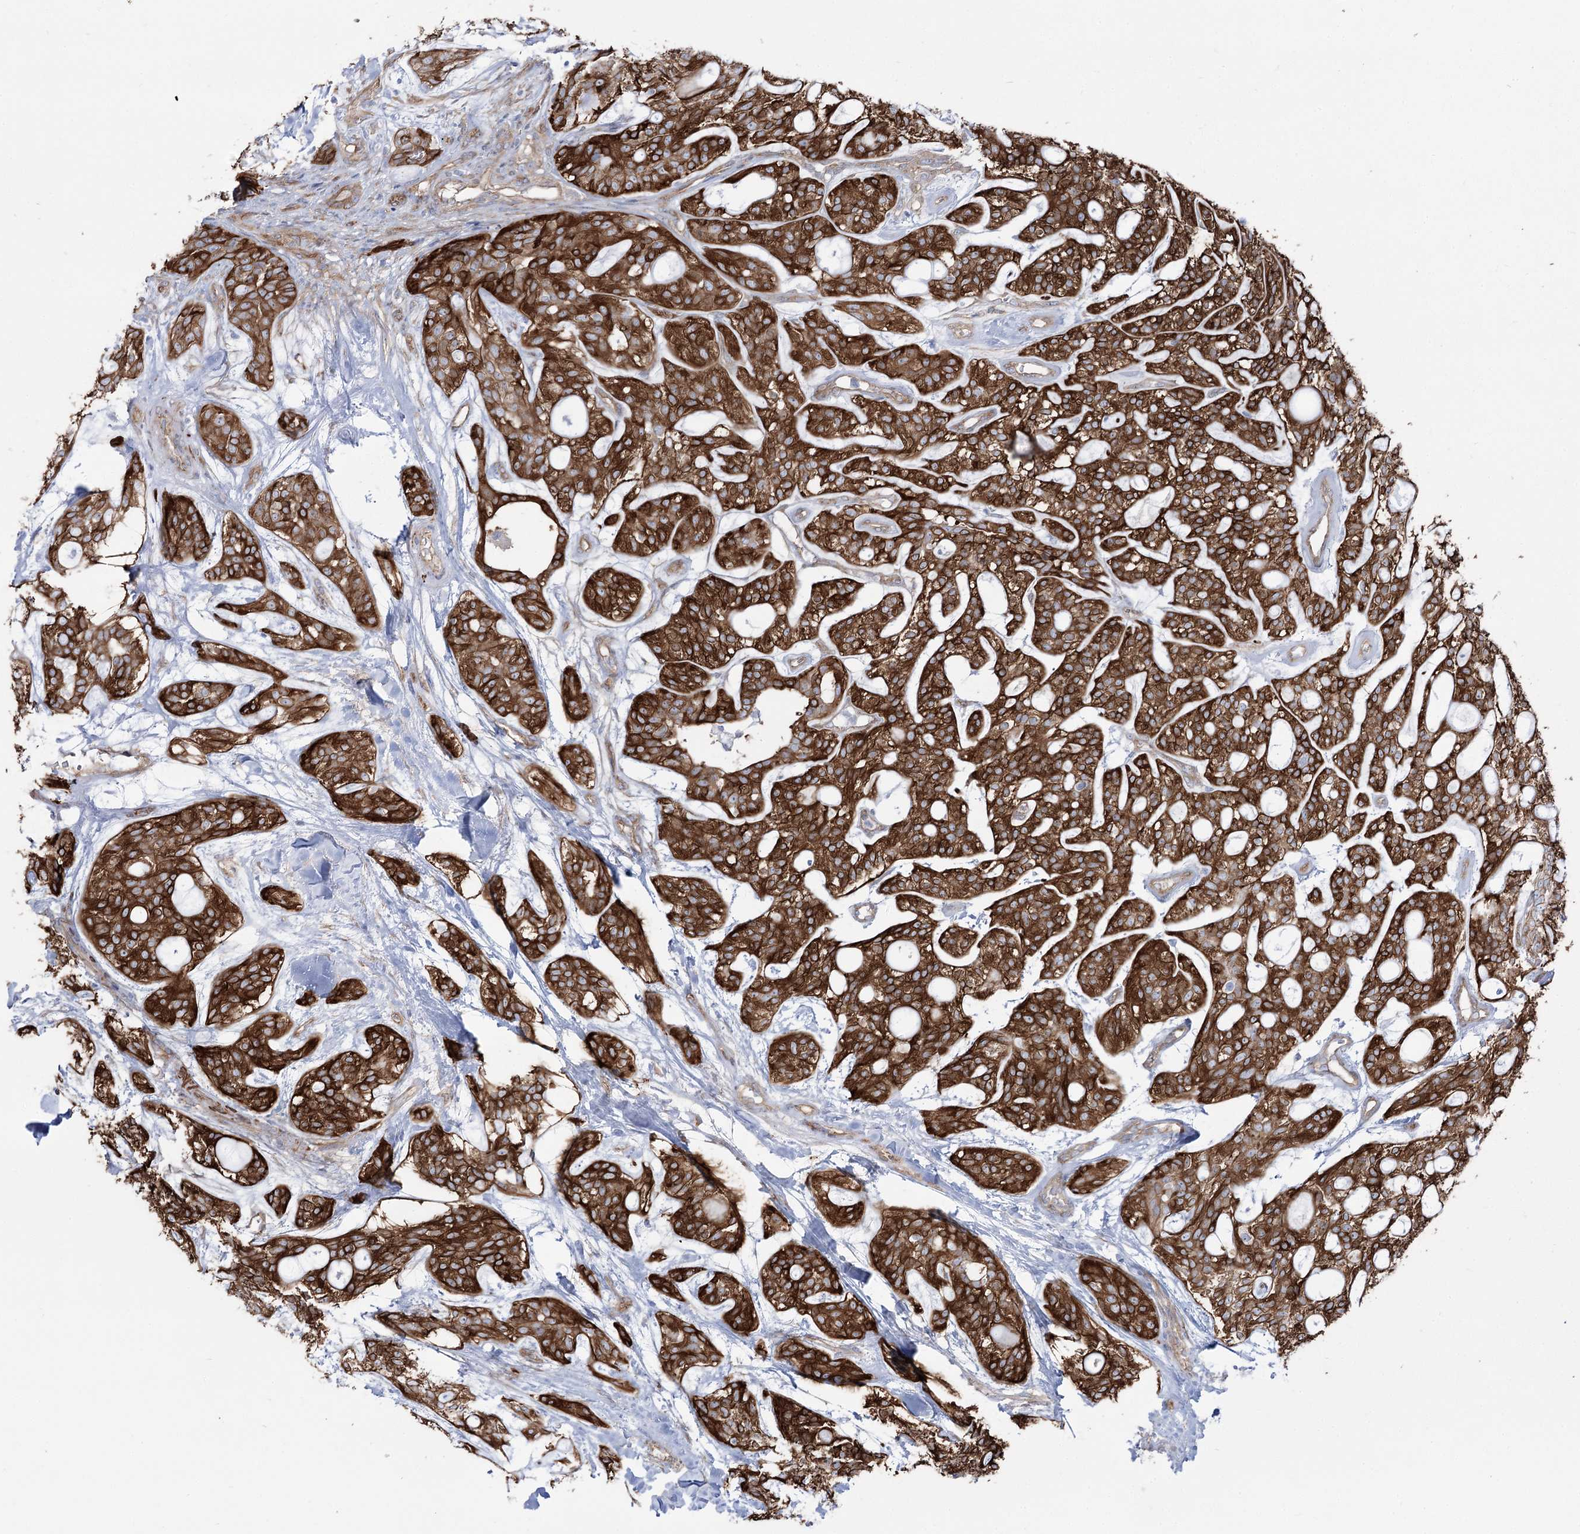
{"staining": {"intensity": "strong", "quantity": ">75%", "location": "cytoplasmic/membranous"}, "tissue": "head and neck cancer", "cell_type": "Tumor cells", "image_type": "cancer", "snomed": [{"axis": "morphology", "description": "Adenocarcinoma, NOS"}, {"axis": "topography", "description": "Head-Neck"}], "caption": "Head and neck cancer was stained to show a protein in brown. There is high levels of strong cytoplasmic/membranous expression in approximately >75% of tumor cells.", "gene": "PLEKHA5", "patient": {"sex": "male", "age": 66}}